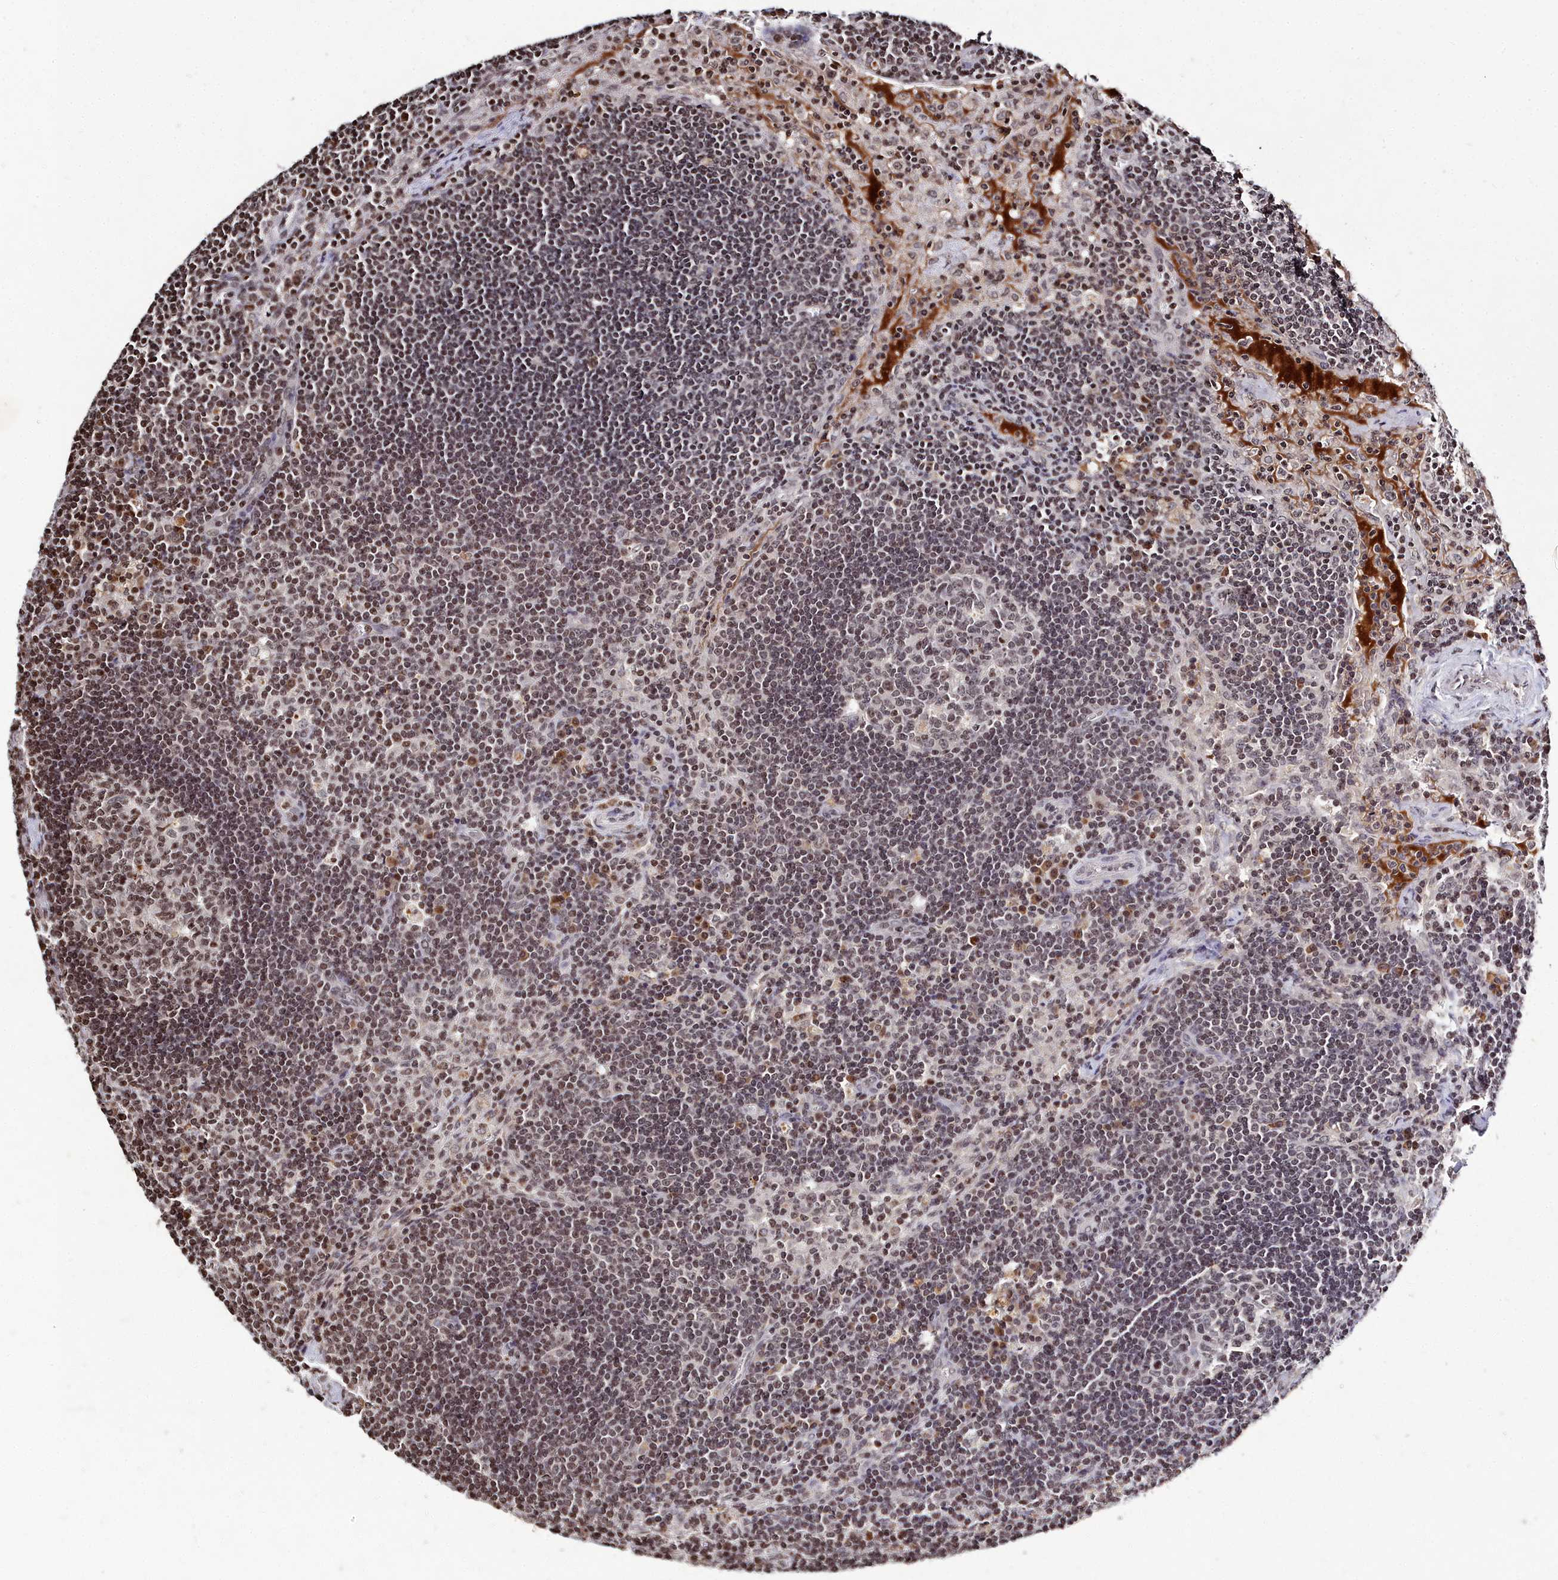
{"staining": {"intensity": "moderate", "quantity": "25%-75%", "location": "nuclear"}, "tissue": "lymph node", "cell_type": "Germinal center cells", "image_type": "normal", "snomed": [{"axis": "morphology", "description": "Normal tissue, NOS"}, {"axis": "topography", "description": "Lymph node"}], "caption": "Unremarkable lymph node was stained to show a protein in brown. There is medium levels of moderate nuclear positivity in approximately 25%-75% of germinal center cells. (brown staining indicates protein expression, while blue staining denotes nuclei).", "gene": "FZD4", "patient": {"sex": "male", "age": 58}}